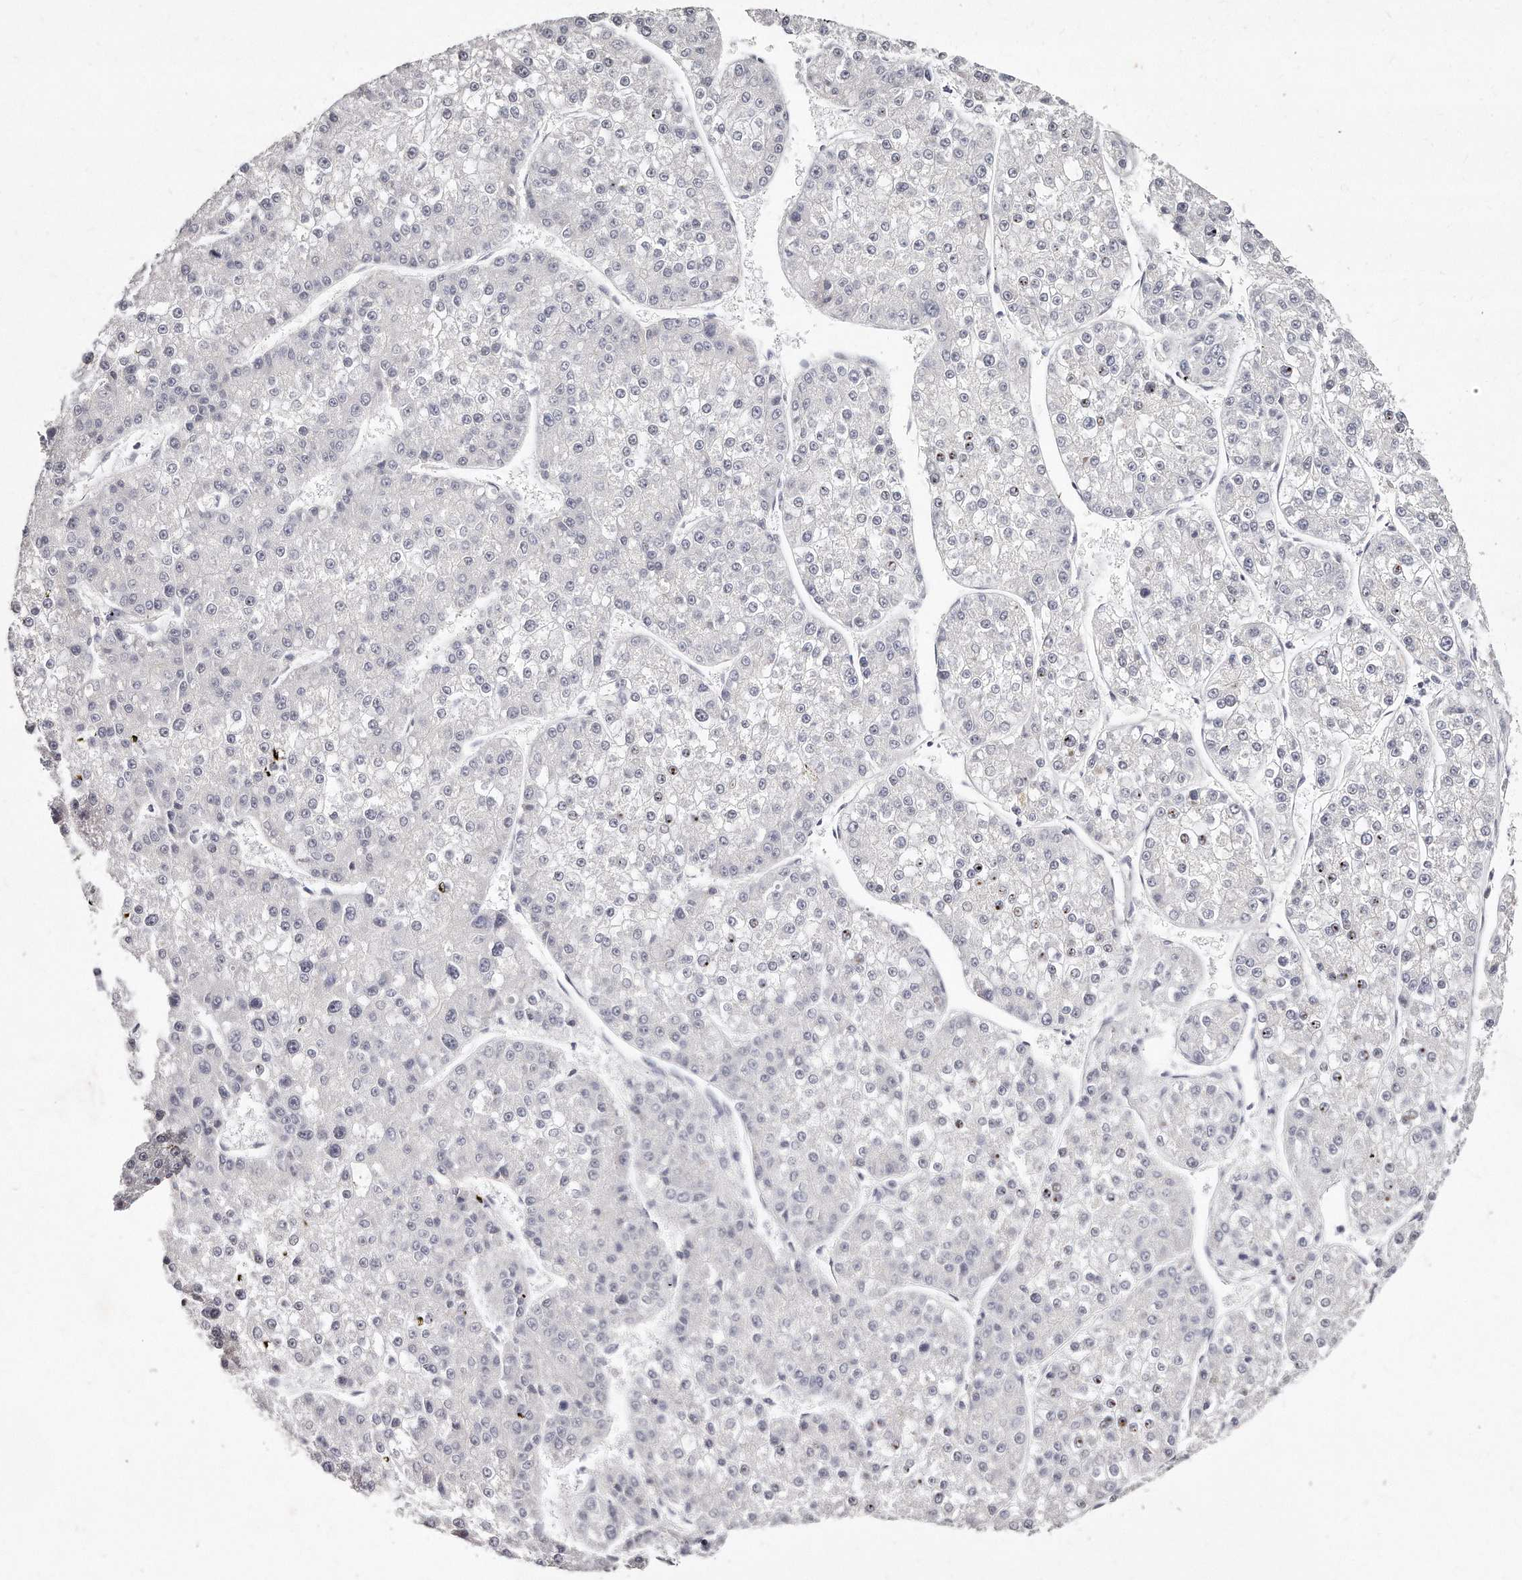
{"staining": {"intensity": "negative", "quantity": "none", "location": "none"}, "tissue": "liver cancer", "cell_type": "Tumor cells", "image_type": "cancer", "snomed": [{"axis": "morphology", "description": "Carcinoma, Hepatocellular, NOS"}, {"axis": "topography", "description": "Liver"}], "caption": "Human liver cancer (hepatocellular carcinoma) stained for a protein using immunohistochemistry reveals no positivity in tumor cells.", "gene": "GDA", "patient": {"sex": "female", "age": 73}}